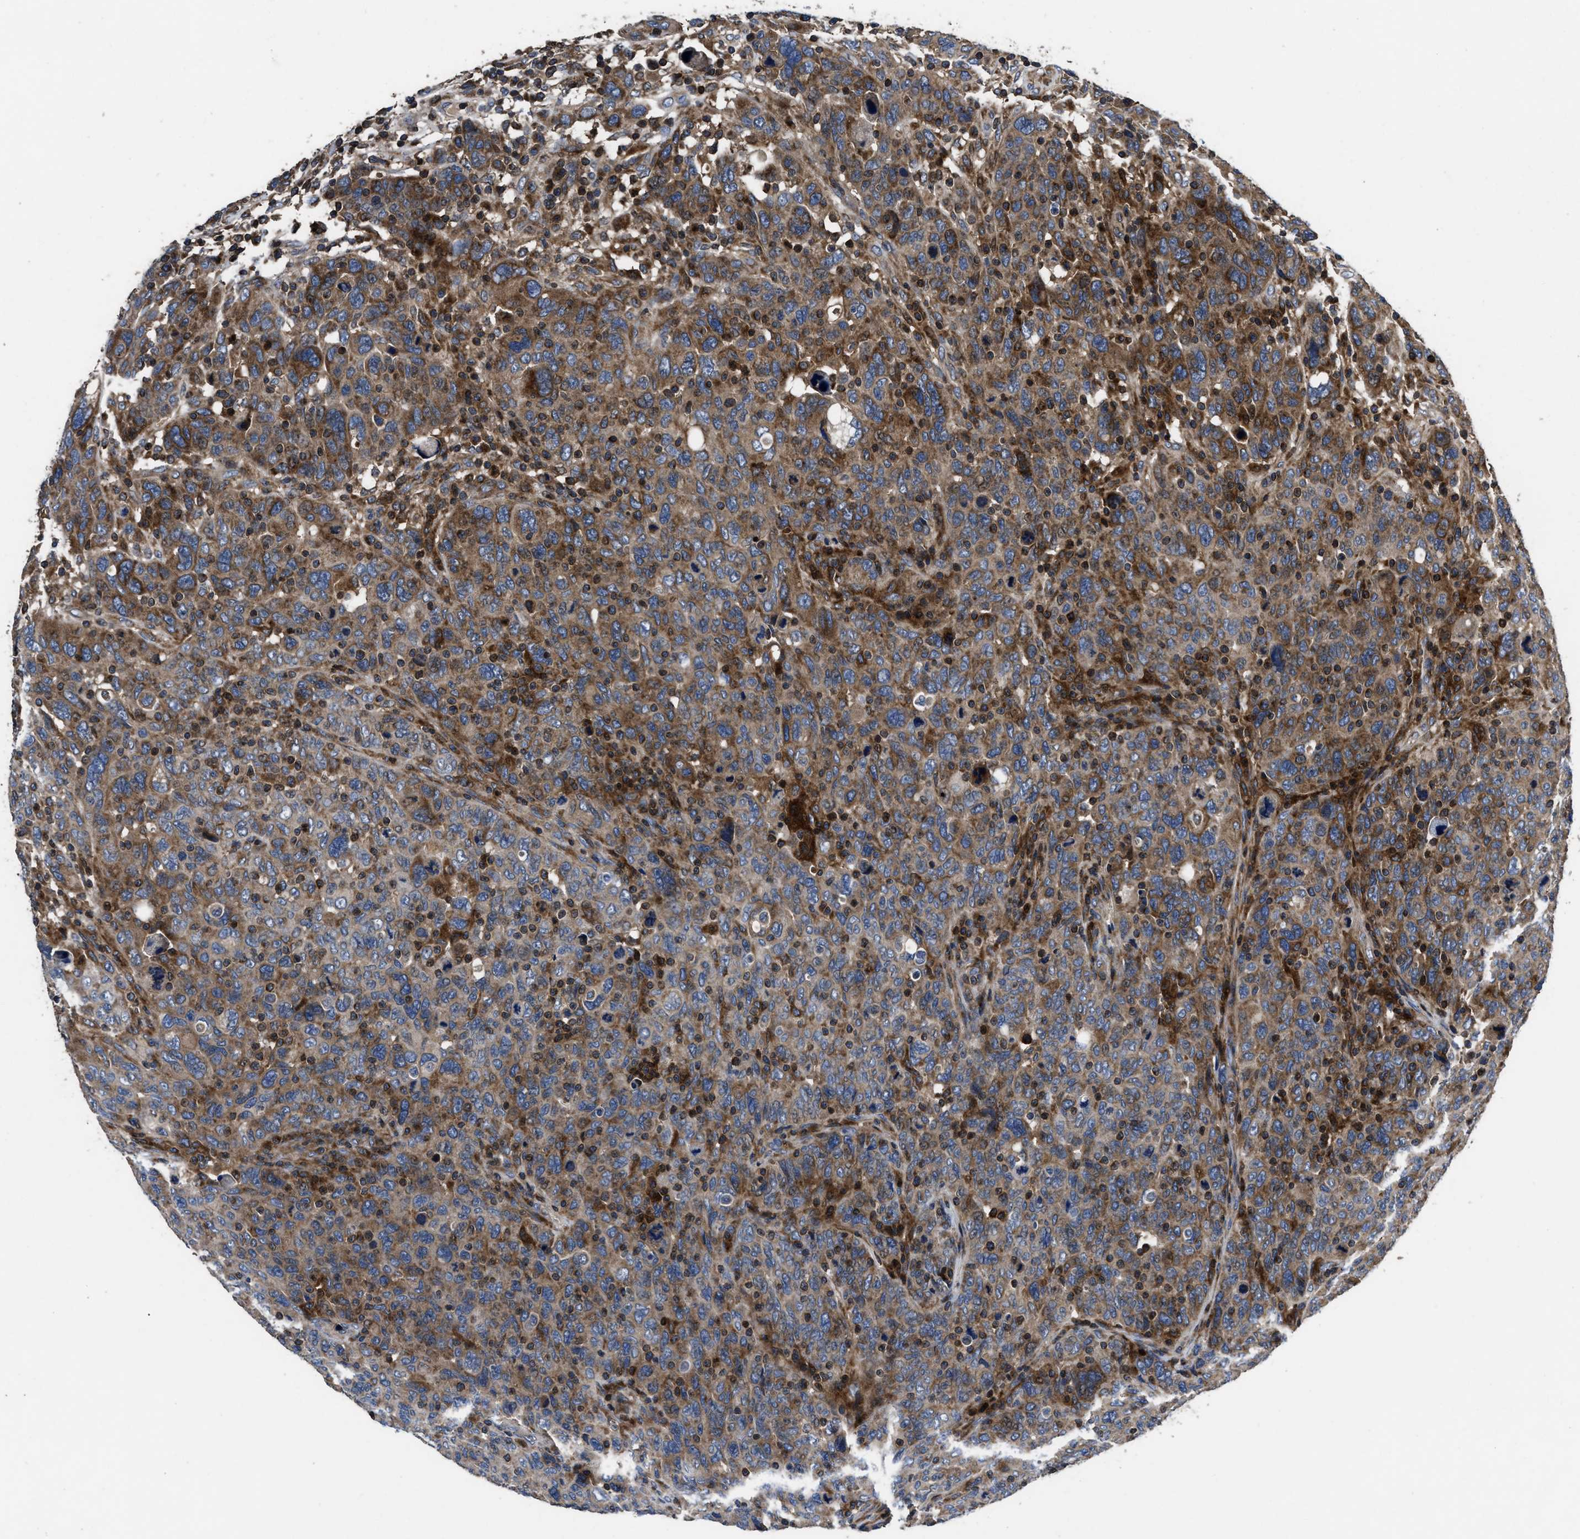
{"staining": {"intensity": "moderate", "quantity": ">75%", "location": "cytoplasmic/membranous"}, "tissue": "breast cancer", "cell_type": "Tumor cells", "image_type": "cancer", "snomed": [{"axis": "morphology", "description": "Duct carcinoma"}, {"axis": "topography", "description": "Breast"}], "caption": "The immunohistochemical stain highlights moderate cytoplasmic/membranous staining in tumor cells of invasive ductal carcinoma (breast) tissue.", "gene": "YBEY", "patient": {"sex": "female", "age": 37}}